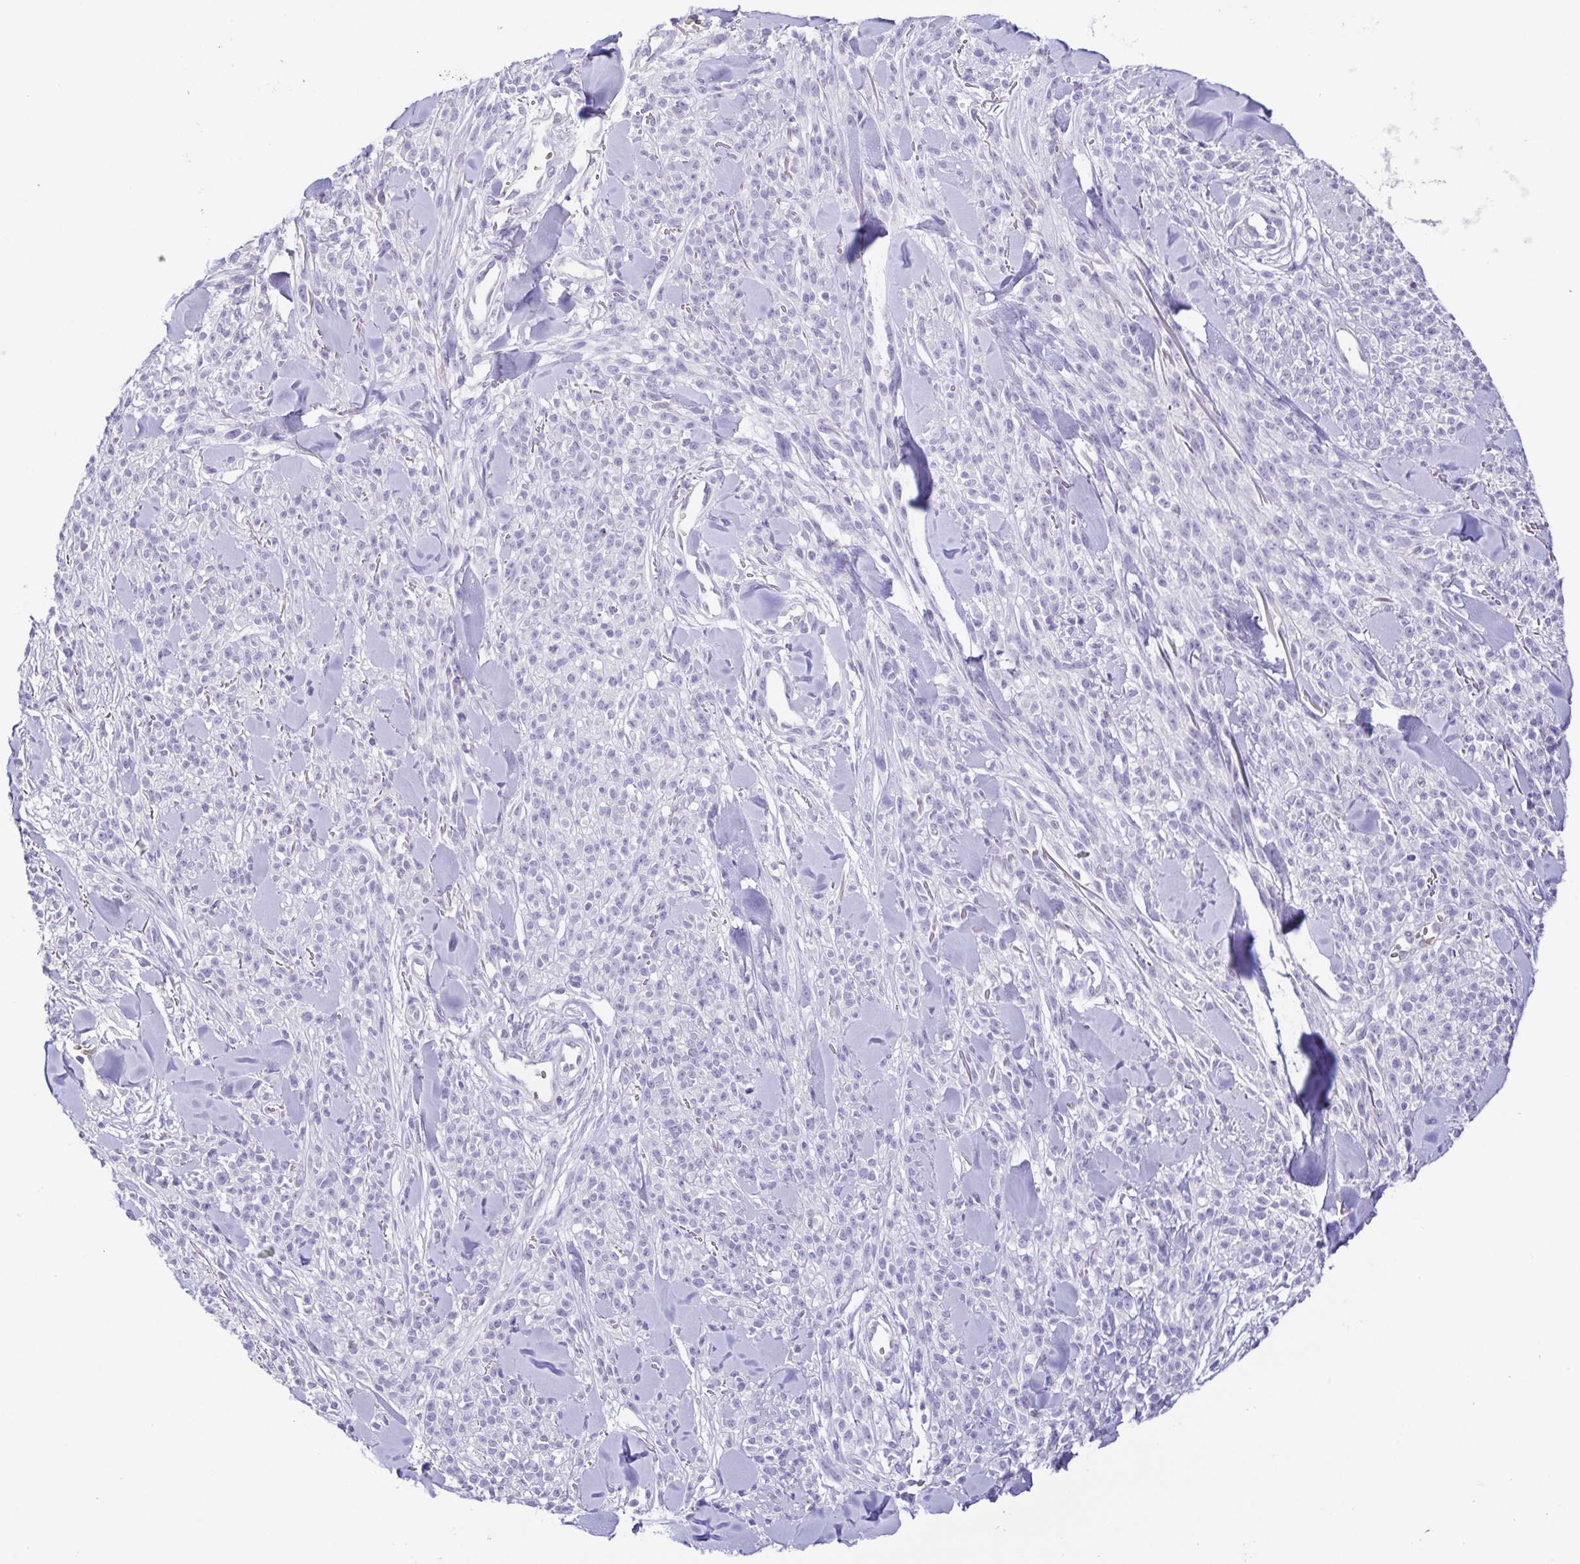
{"staining": {"intensity": "negative", "quantity": "none", "location": "none"}, "tissue": "melanoma", "cell_type": "Tumor cells", "image_type": "cancer", "snomed": [{"axis": "morphology", "description": "Malignant melanoma, NOS"}, {"axis": "topography", "description": "Skin"}, {"axis": "topography", "description": "Skin of trunk"}], "caption": "High power microscopy histopathology image of an immunohistochemistry photomicrograph of malignant melanoma, revealing no significant expression in tumor cells.", "gene": "EPB42", "patient": {"sex": "male", "age": 74}}